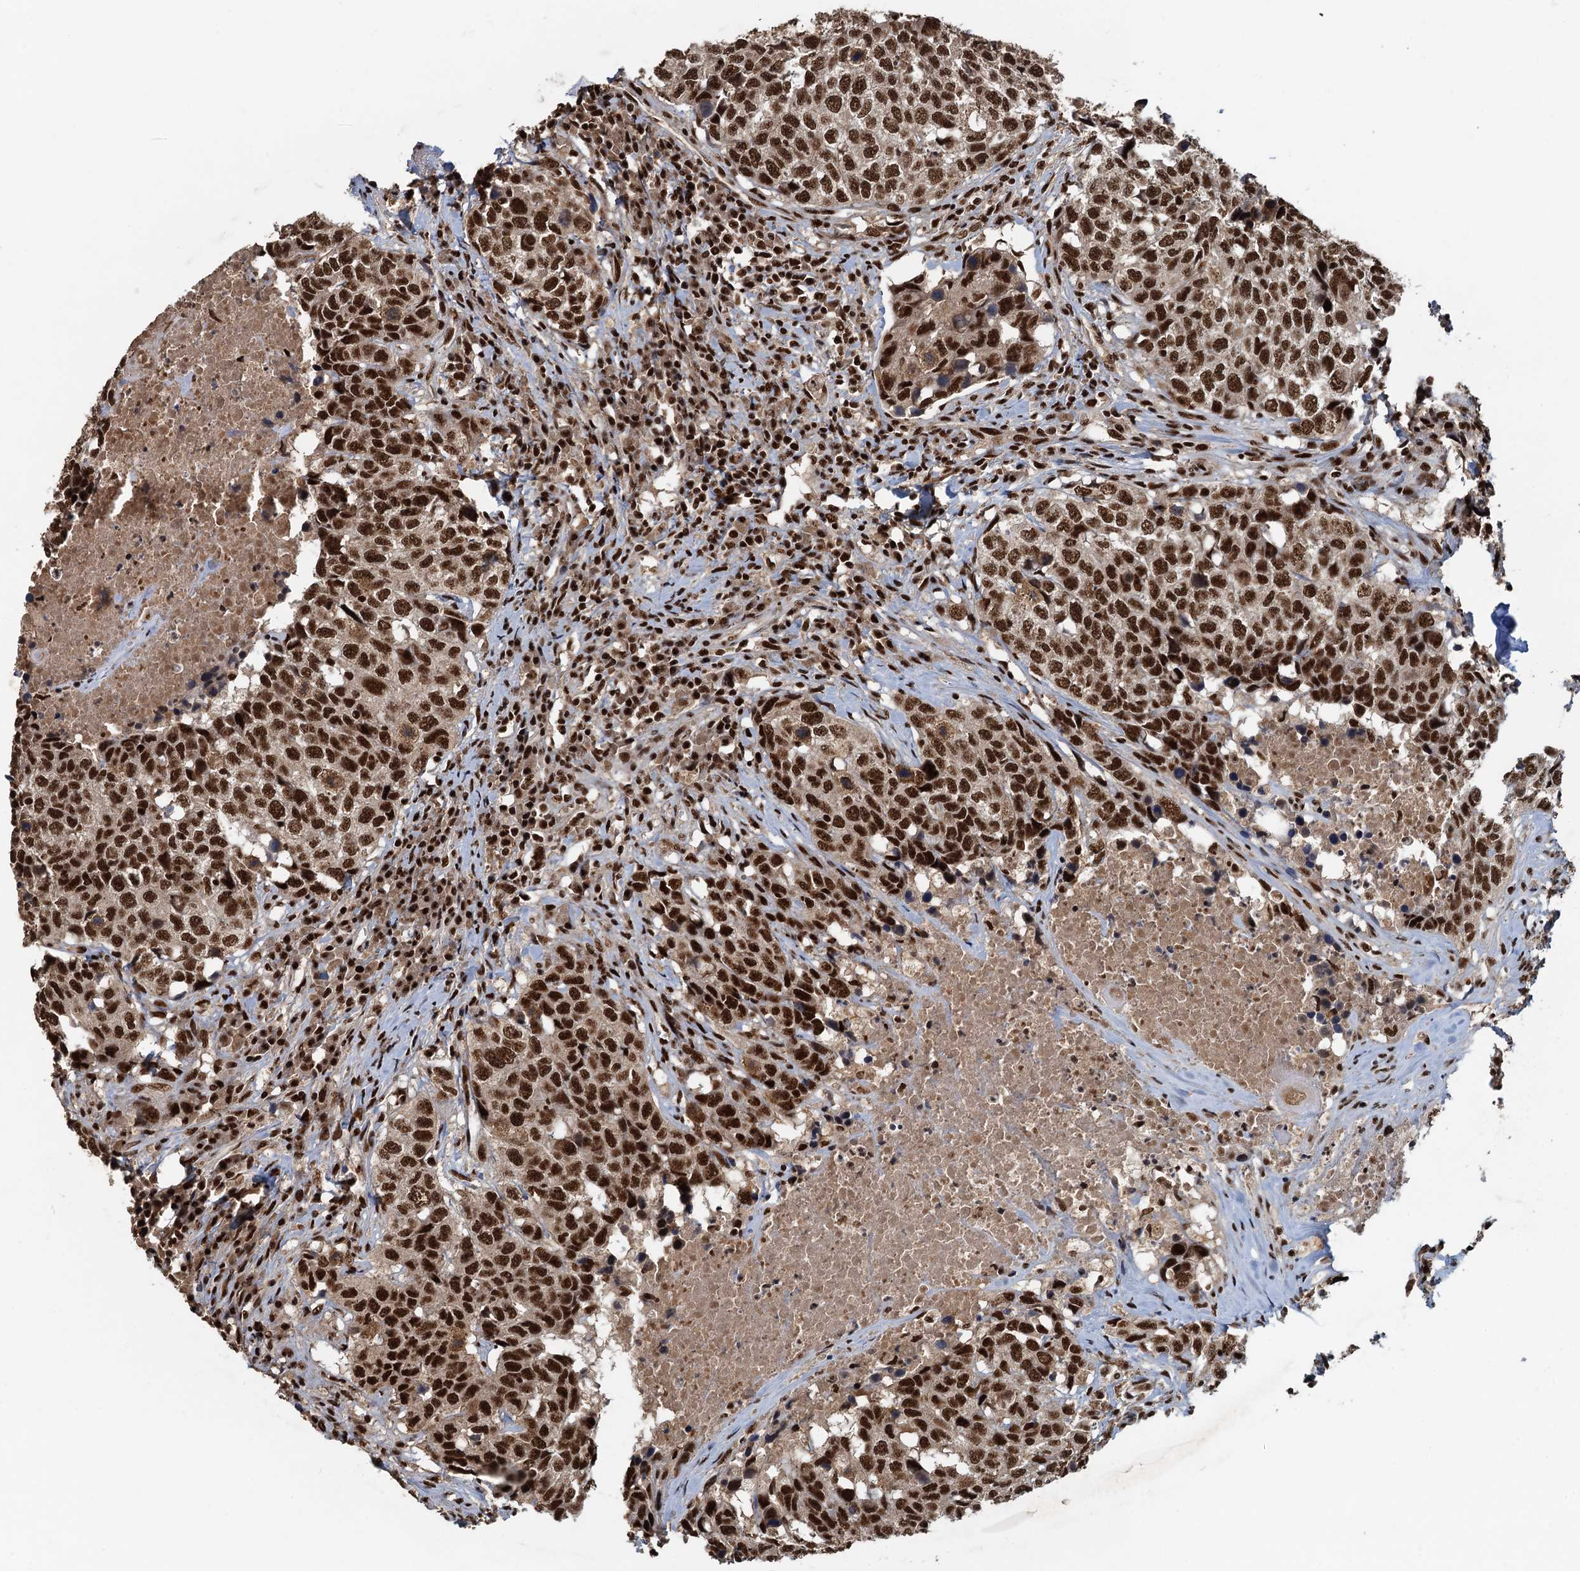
{"staining": {"intensity": "strong", "quantity": ">75%", "location": "nuclear"}, "tissue": "head and neck cancer", "cell_type": "Tumor cells", "image_type": "cancer", "snomed": [{"axis": "morphology", "description": "Squamous cell carcinoma, NOS"}, {"axis": "topography", "description": "Head-Neck"}], "caption": "This histopathology image demonstrates immunohistochemistry staining of head and neck cancer, with high strong nuclear expression in about >75% of tumor cells.", "gene": "ZC3H18", "patient": {"sex": "male", "age": 66}}